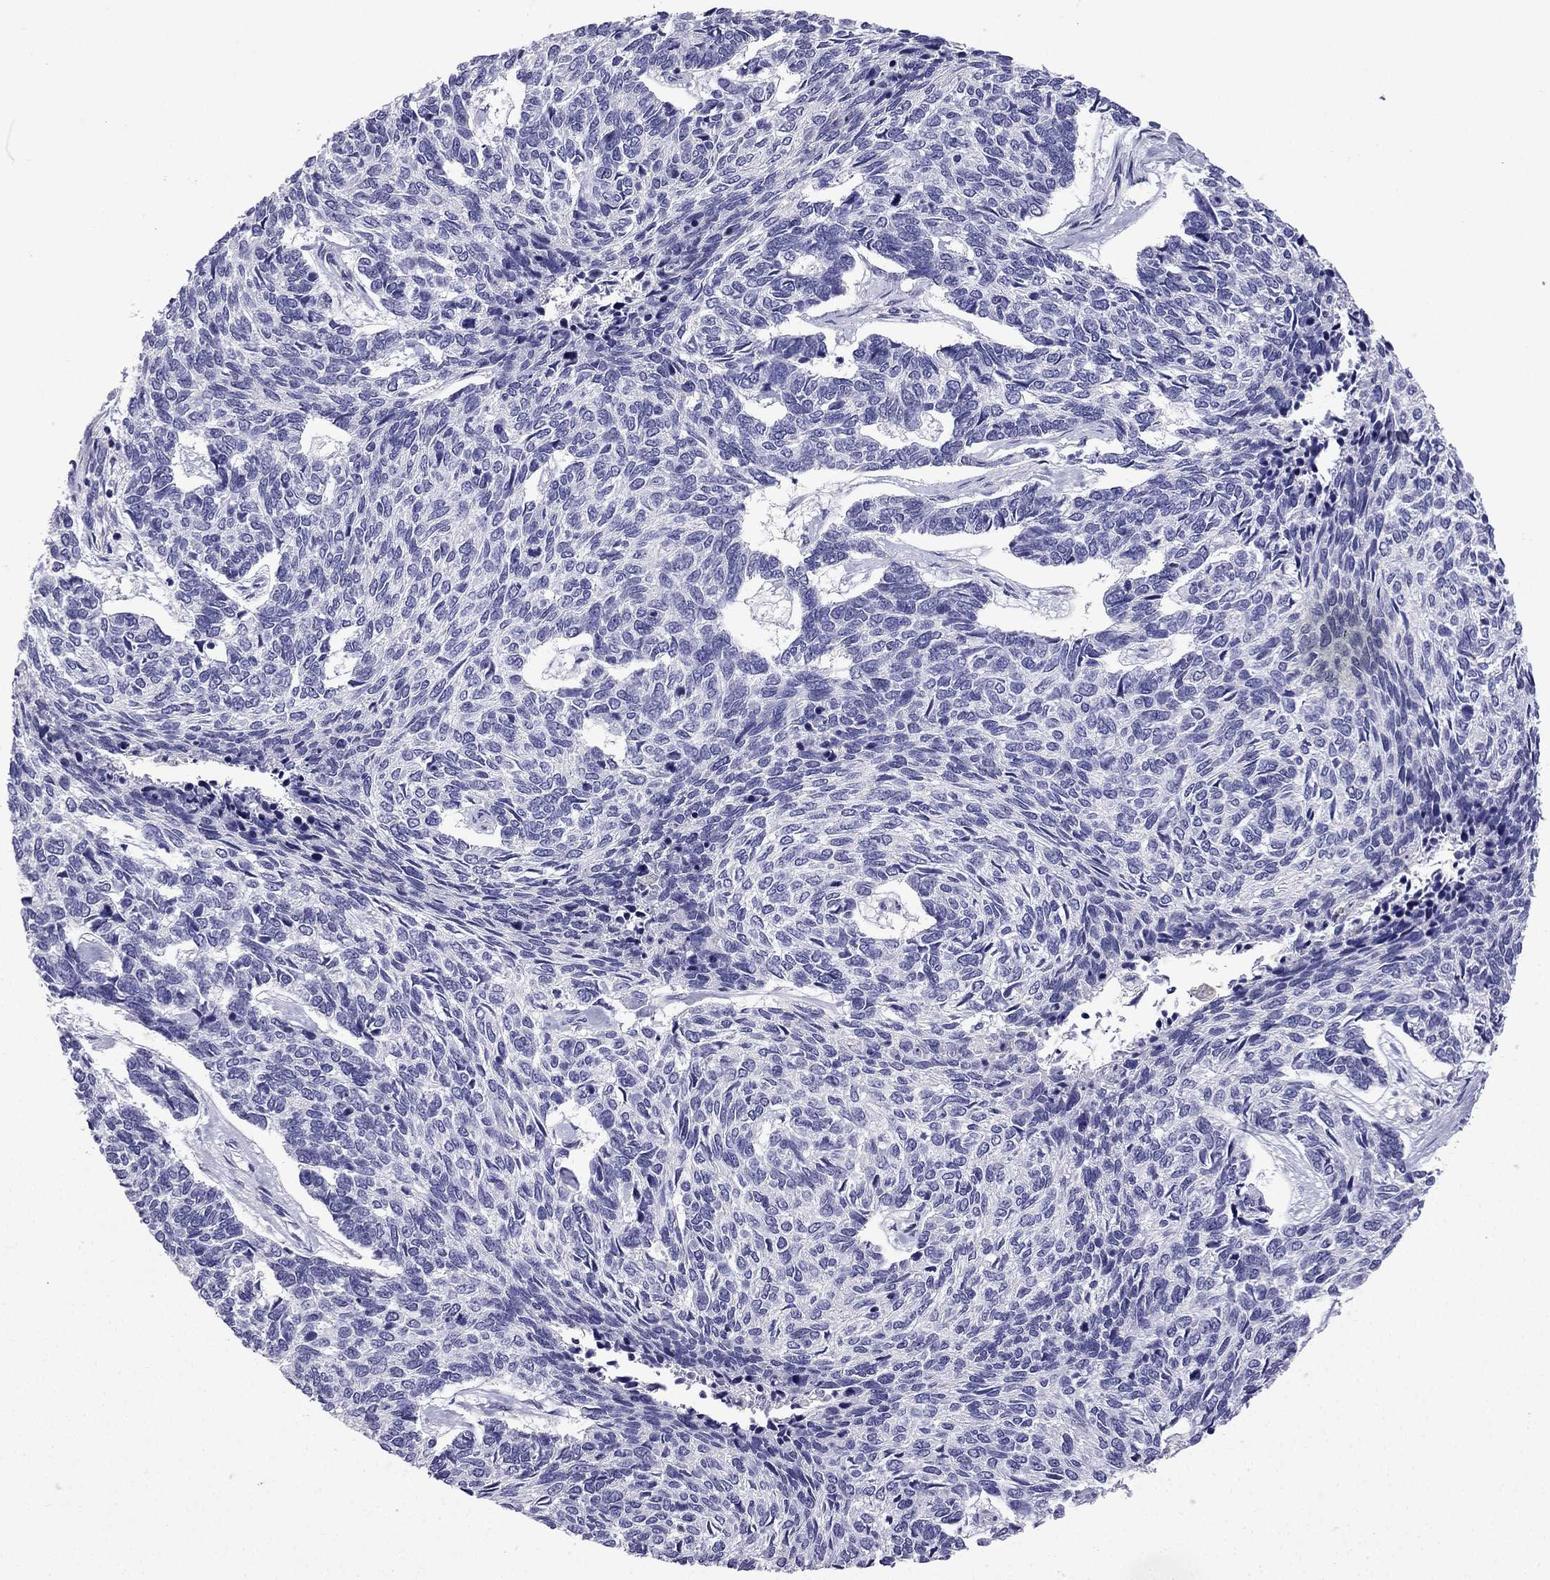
{"staining": {"intensity": "negative", "quantity": "none", "location": "none"}, "tissue": "skin cancer", "cell_type": "Tumor cells", "image_type": "cancer", "snomed": [{"axis": "morphology", "description": "Basal cell carcinoma"}, {"axis": "topography", "description": "Skin"}], "caption": "Immunohistochemistry photomicrograph of skin cancer (basal cell carcinoma) stained for a protein (brown), which displays no staining in tumor cells.", "gene": "NPTX1", "patient": {"sex": "female", "age": 65}}